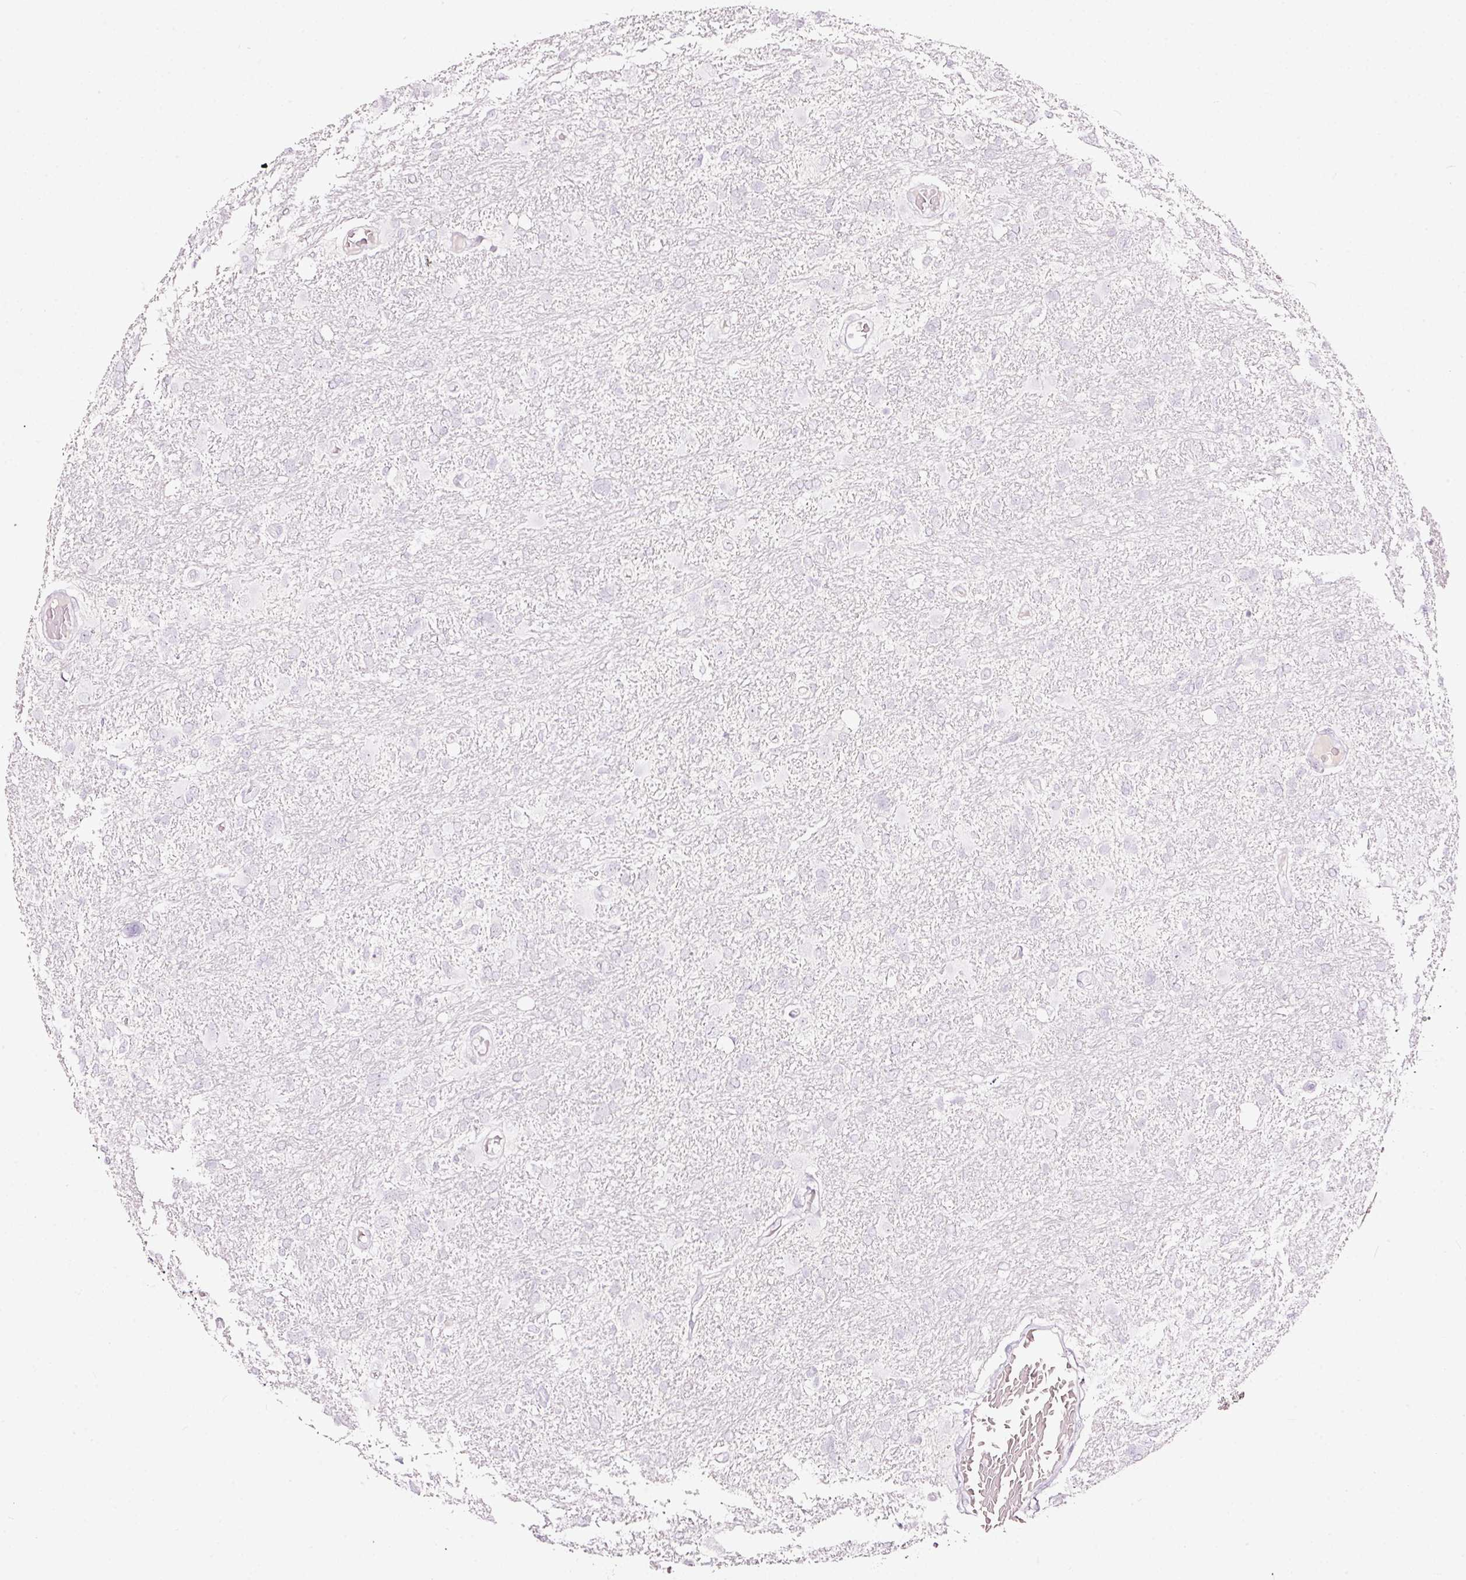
{"staining": {"intensity": "negative", "quantity": "none", "location": "none"}, "tissue": "glioma", "cell_type": "Tumor cells", "image_type": "cancer", "snomed": [{"axis": "morphology", "description": "Glioma, malignant, High grade"}, {"axis": "topography", "description": "Brain"}], "caption": "Glioma was stained to show a protein in brown. There is no significant staining in tumor cells.", "gene": "LAMP3", "patient": {"sex": "male", "age": 61}}